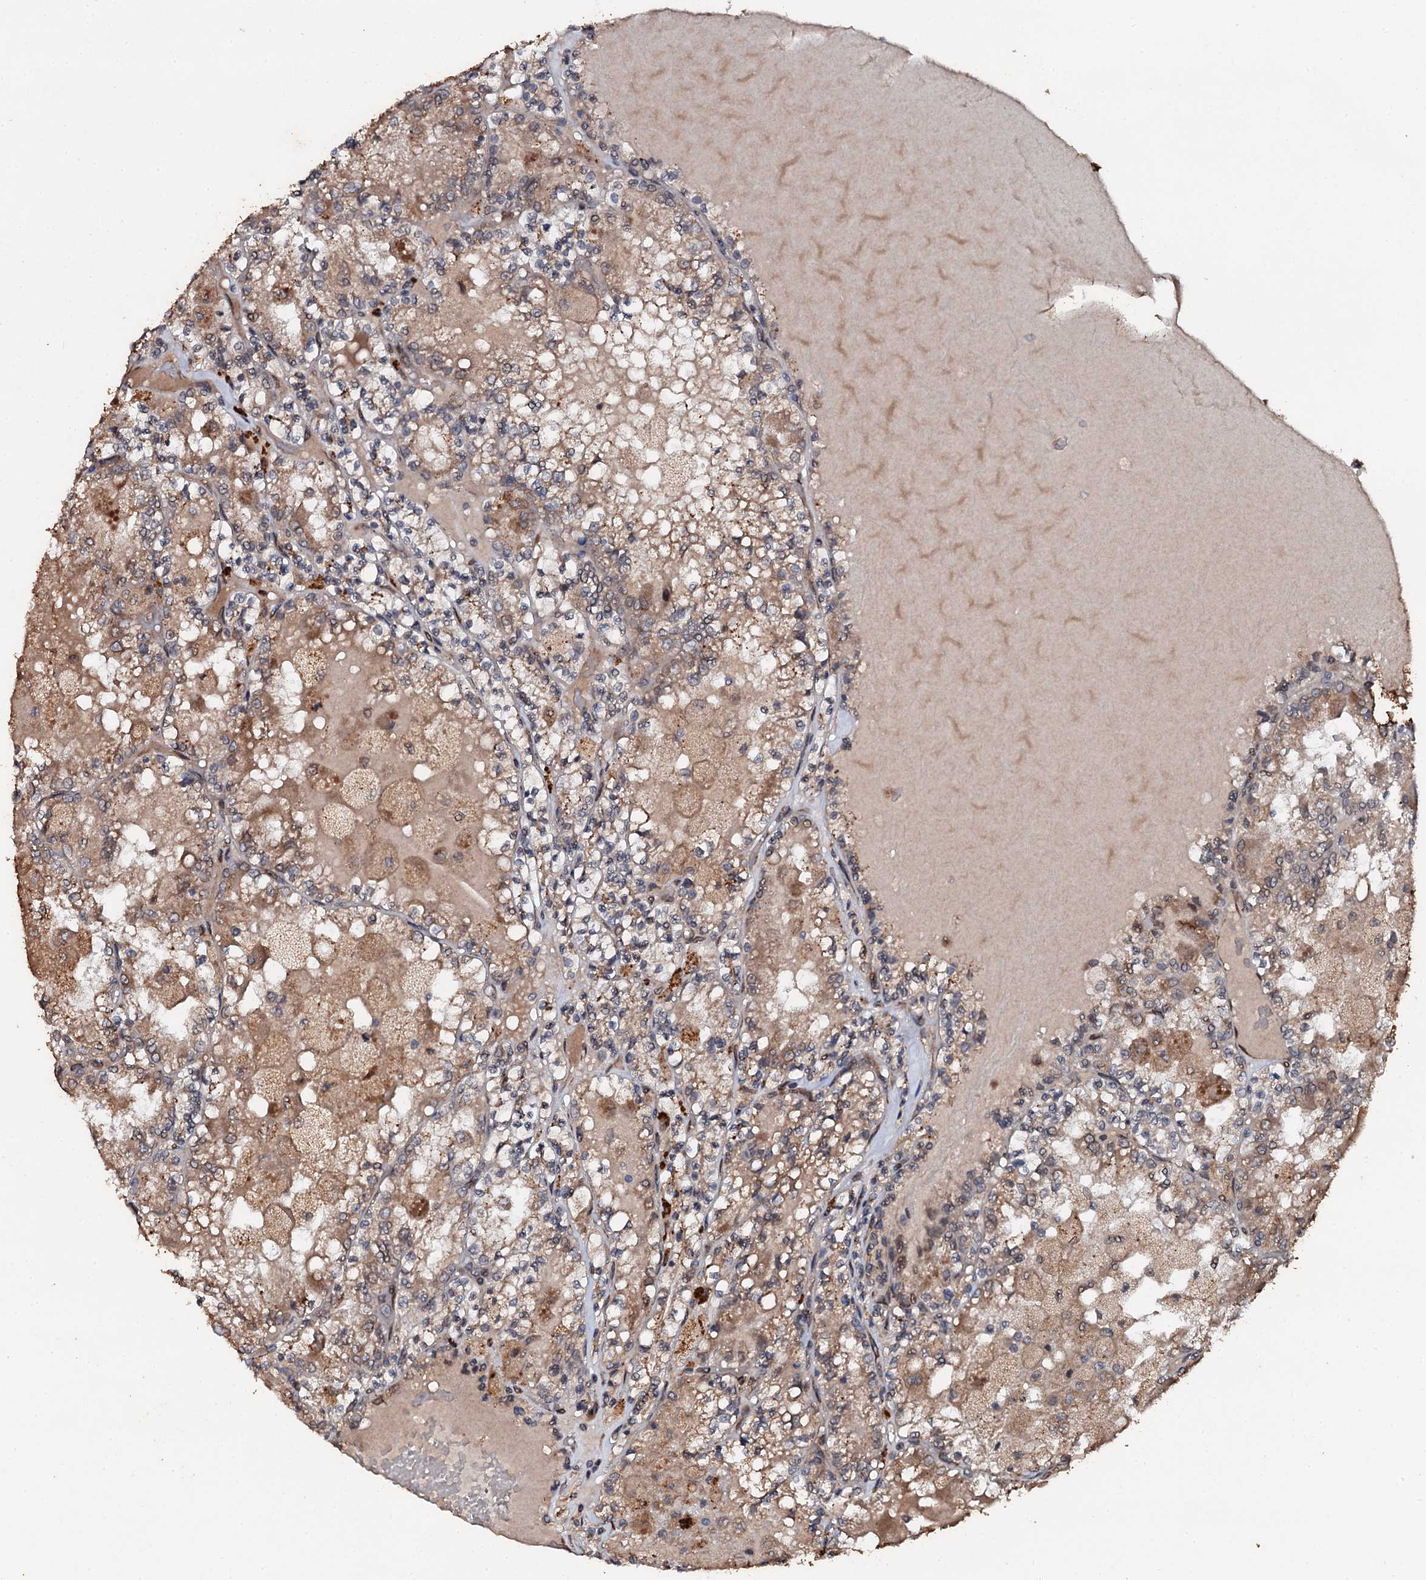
{"staining": {"intensity": "negative", "quantity": "none", "location": "none"}, "tissue": "renal cancer", "cell_type": "Tumor cells", "image_type": "cancer", "snomed": [{"axis": "morphology", "description": "Adenocarcinoma, NOS"}, {"axis": "topography", "description": "Kidney"}], "caption": "Immunohistochemistry (IHC) of human renal cancer (adenocarcinoma) shows no expression in tumor cells. (DAB immunohistochemistry (IHC) with hematoxylin counter stain).", "gene": "ADAMTS10", "patient": {"sex": "female", "age": 56}}